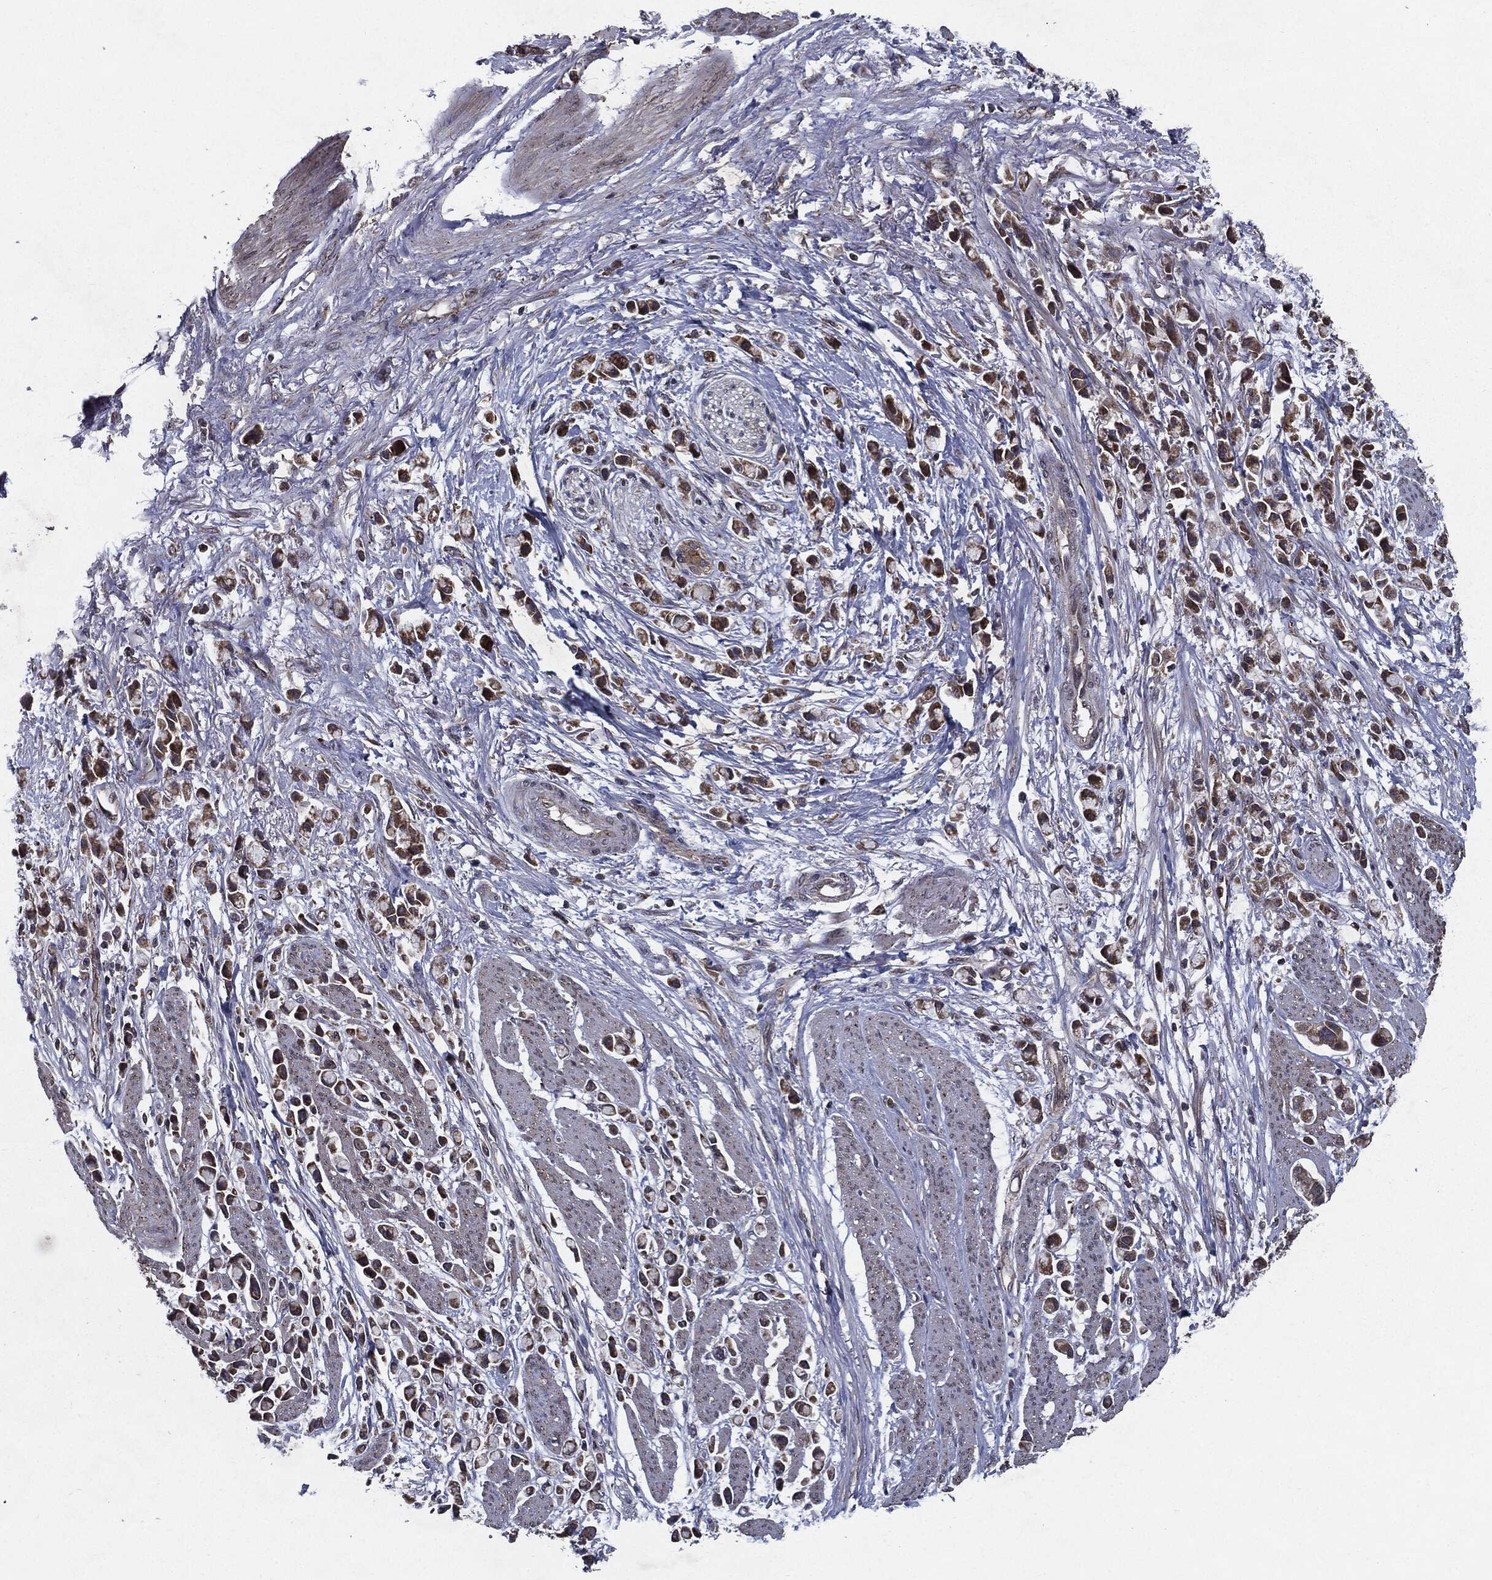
{"staining": {"intensity": "strong", "quantity": ">75%", "location": "cytoplasmic/membranous"}, "tissue": "stomach cancer", "cell_type": "Tumor cells", "image_type": "cancer", "snomed": [{"axis": "morphology", "description": "Adenocarcinoma, NOS"}, {"axis": "topography", "description": "Stomach"}], "caption": "Protein positivity by immunohistochemistry (IHC) reveals strong cytoplasmic/membranous positivity in about >75% of tumor cells in stomach cancer (adenocarcinoma). Ihc stains the protein of interest in brown and the nuclei are stained blue.", "gene": "HDAC5", "patient": {"sex": "female", "age": 81}}